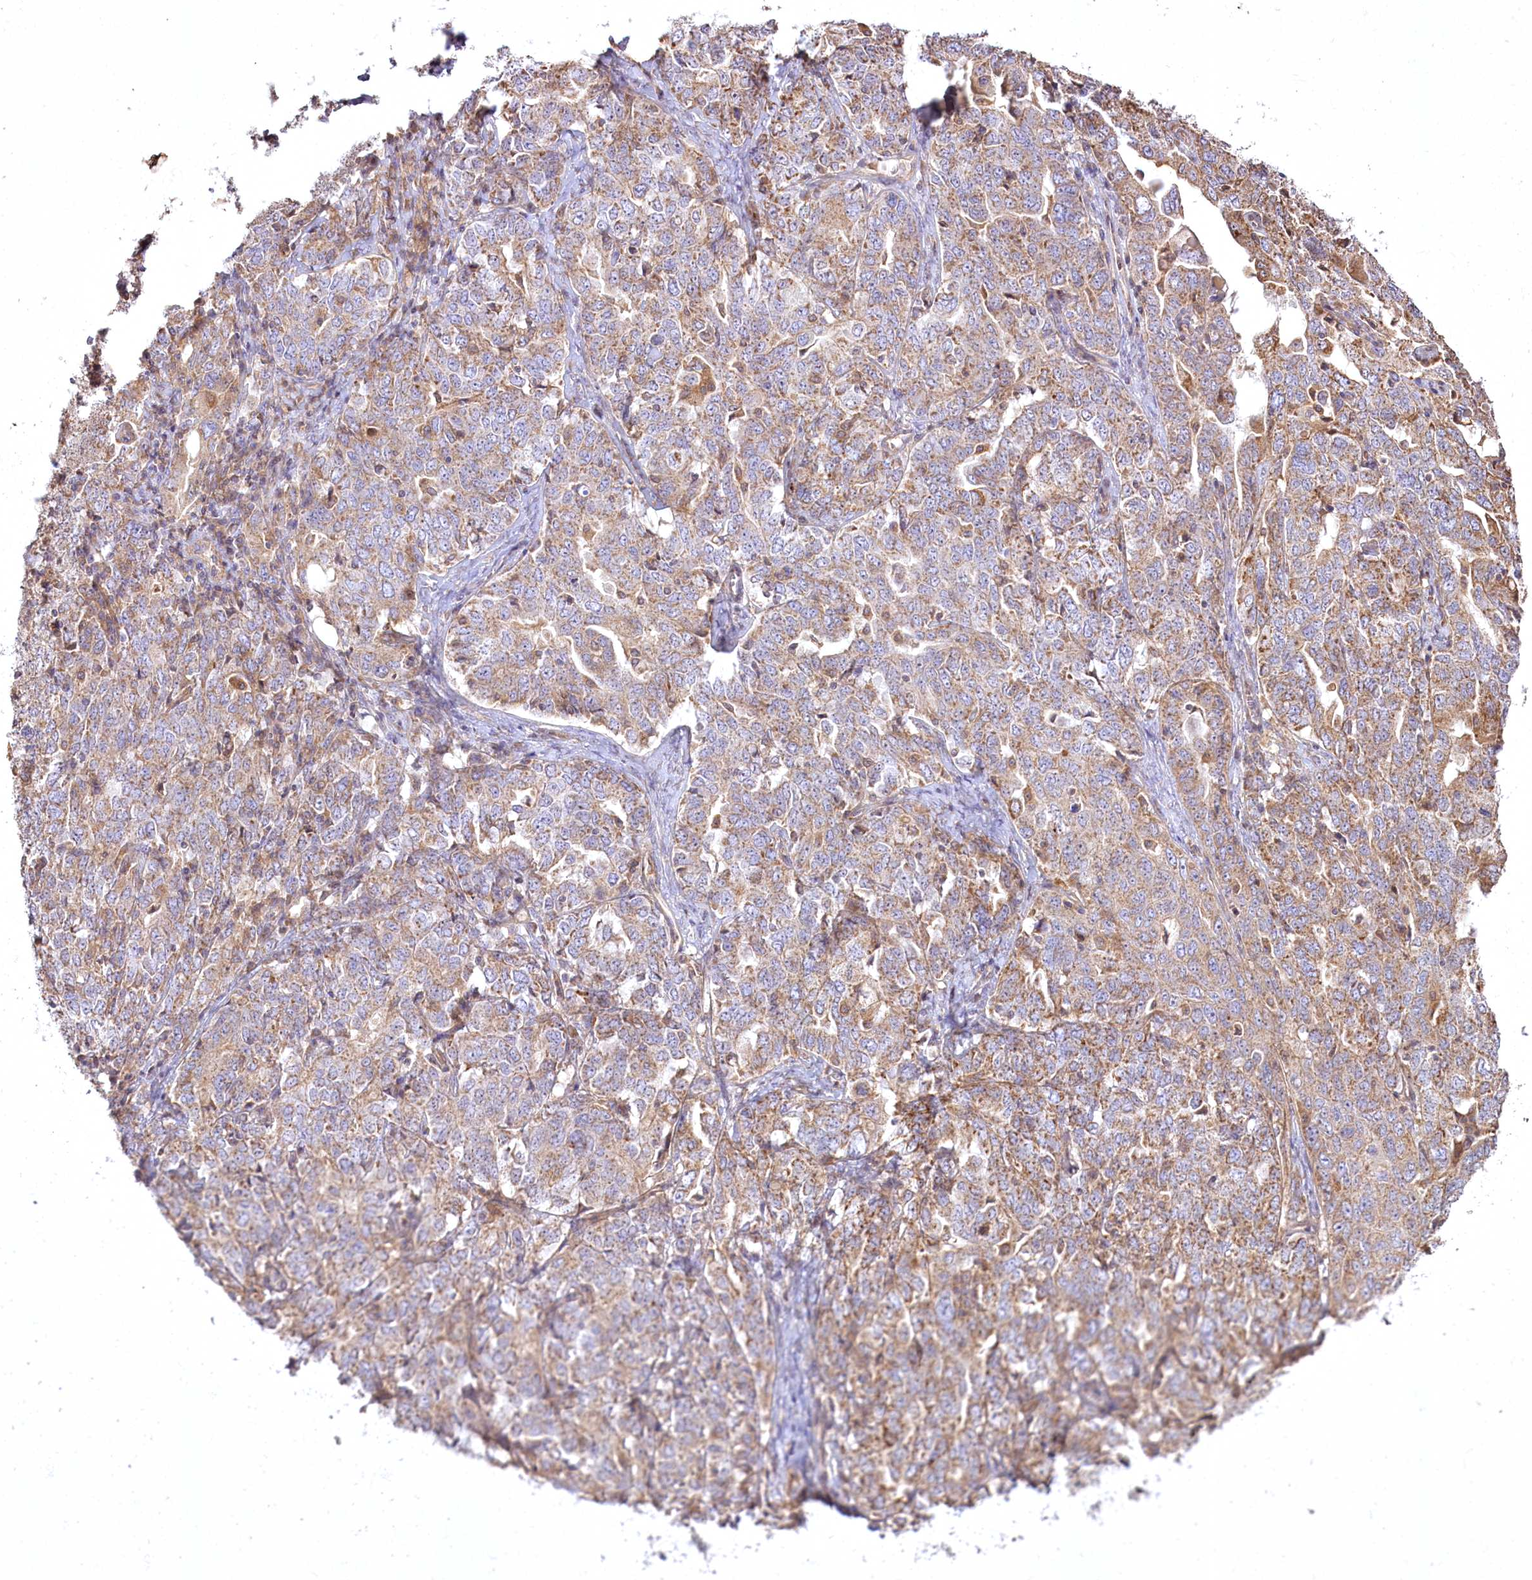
{"staining": {"intensity": "moderate", "quantity": ">75%", "location": "cytoplasmic/membranous"}, "tissue": "ovarian cancer", "cell_type": "Tumor cells", "image_type": "cancer", "snomed": [{"axis": "morphology", "description": "Carcinoma, endometroid"}, {"axis": "topography", "description": "Ovary"}], "caption": "Immunohistochemical staining of human endometroid carcinoma (ovarian) shows moderate cytoplasmic/membranous protein expression in approximately >75% of tumor cells.", "gene": "SH3TC1", "patient": {"sex": "female", "age": 62}}